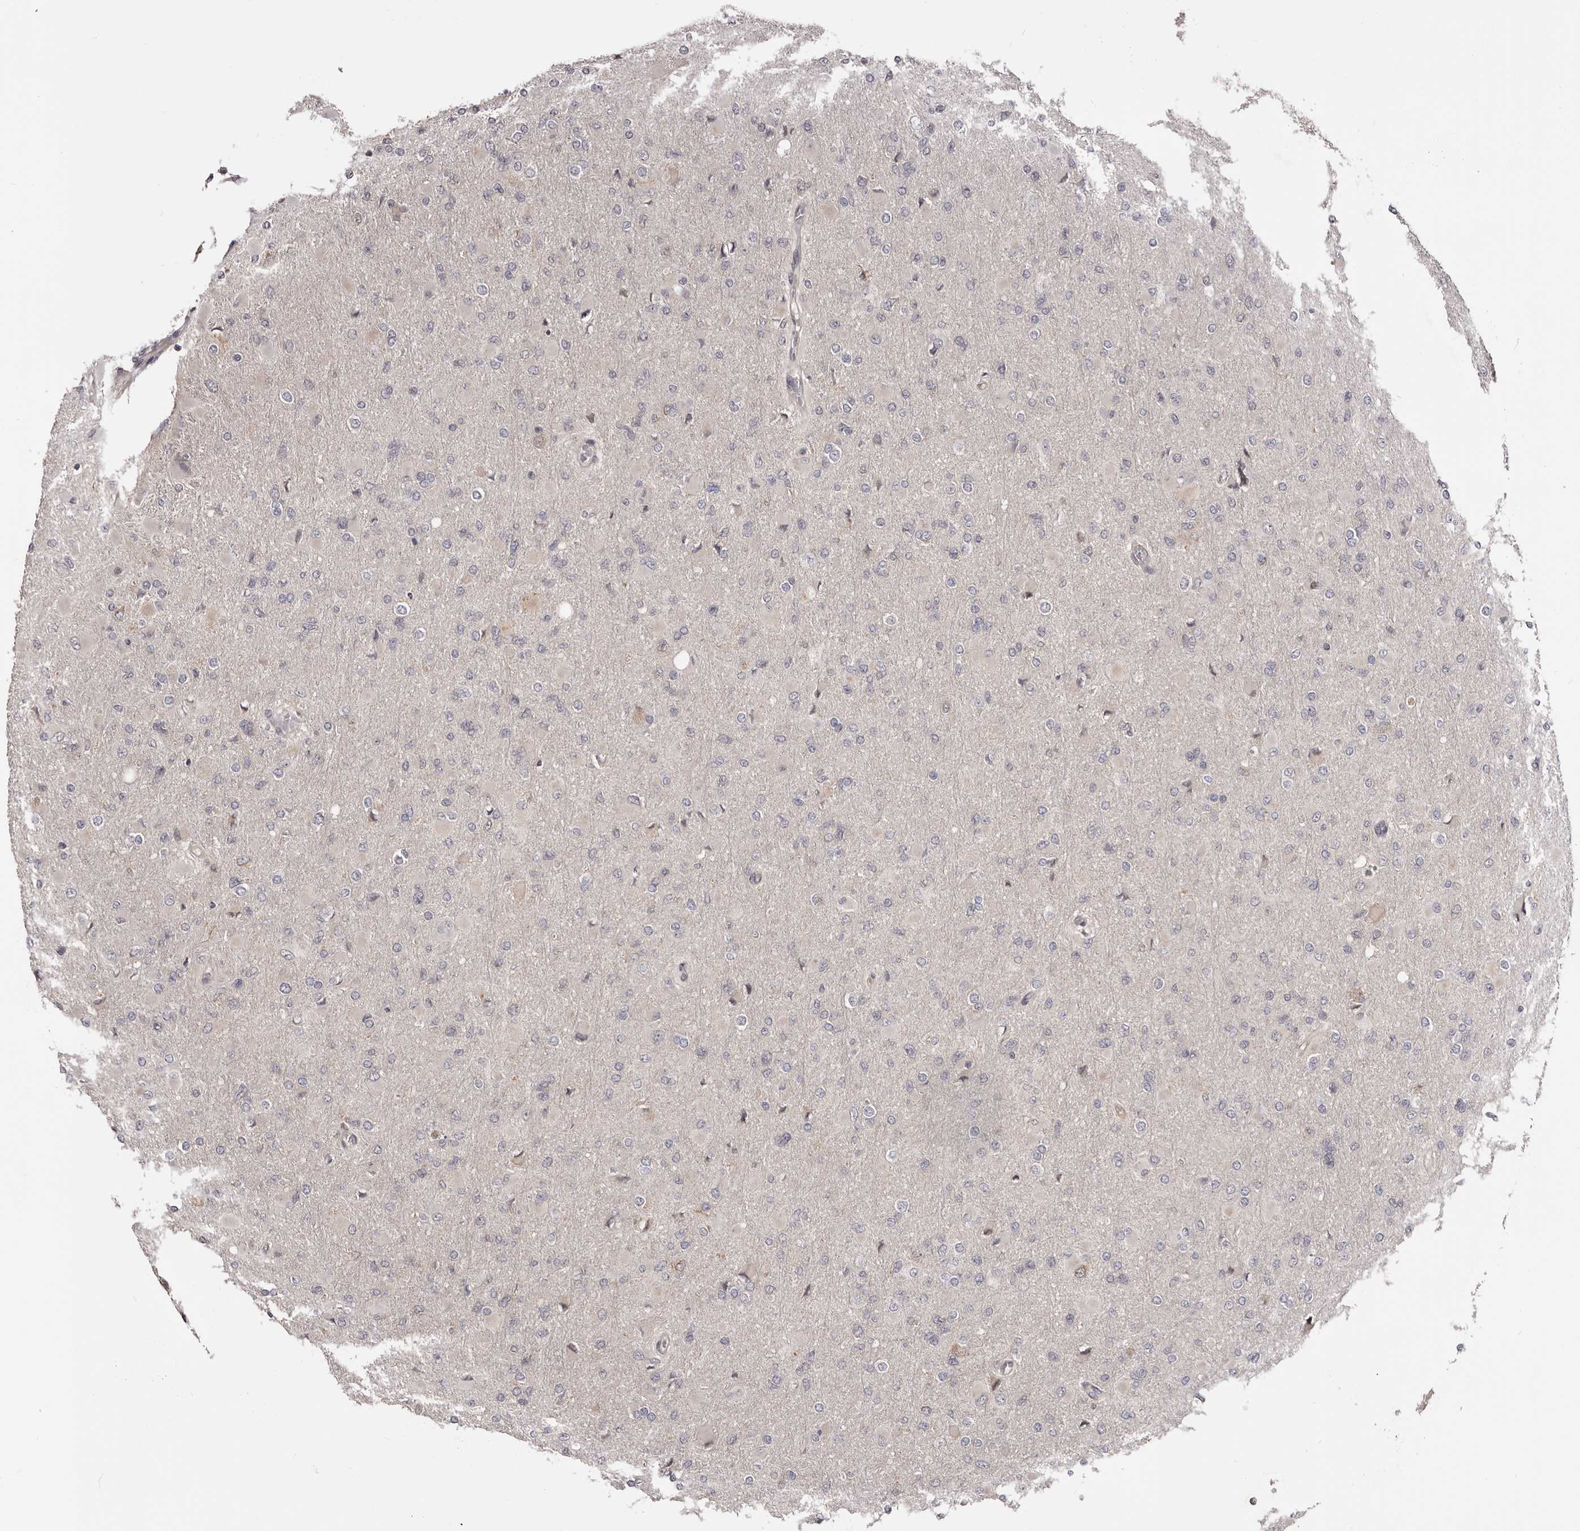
{"staining": {"intensity": "negative", "quantity": "none", "location": "none"}, "tissue": "glioma", "cell_type": "Tumor cells", "image_type": "cancer", "snomed": [{"axis": "morphology", "description": "Glioma, malignant, High grade"}, {"axis": "topography", "description": "Cerebral cortex"}], "caption": "Photomicrograph shows no significant protein expression in tumor cells of high-grade glioma (malignant).", "gene": "NOL12", "patient": {"sex": "female", "age": 36}}